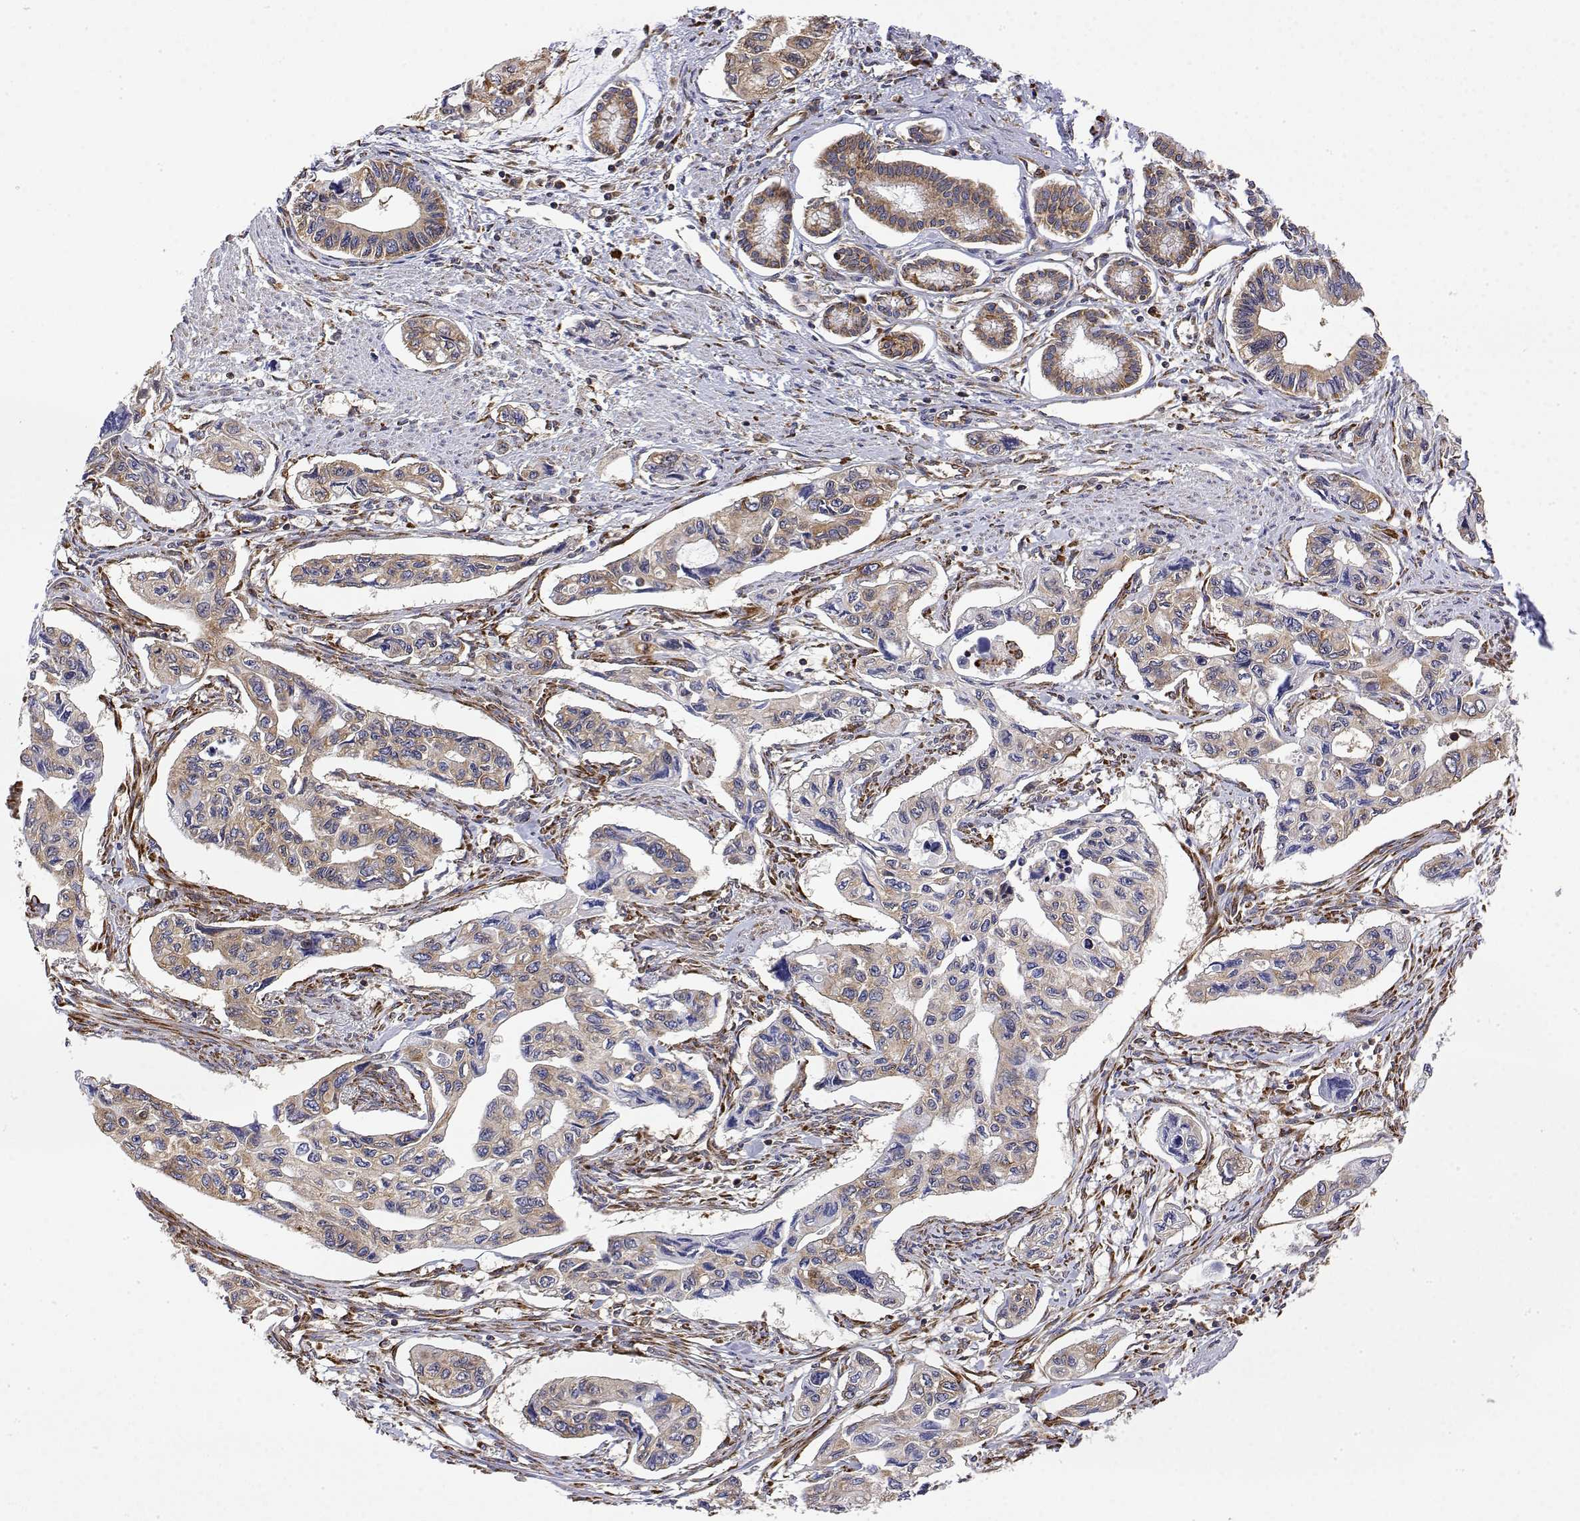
{"staining": {"intensity": "moderate", "quantity": "25%-75%", "location": "cytoplasmic/membranous"}, "tissue": "pancreatic cancer", "cell_type": "Tumor cells", "image_type": "cancer", "snomed": [{"axis": "morphology", "description": "Adenocarcinoma, NOS"}, {"axis": "topography", "description": "Pancreas"}], "caption": "Human pancreatic cancer (adenocarcinoma) stained for a protein (brown) displays moderate cytoplasmic/membranous positive positivity in about 25%-75% of tumor cells.", "gene": "EEF1G", "patient": {"sex": "female", "age": 76}}